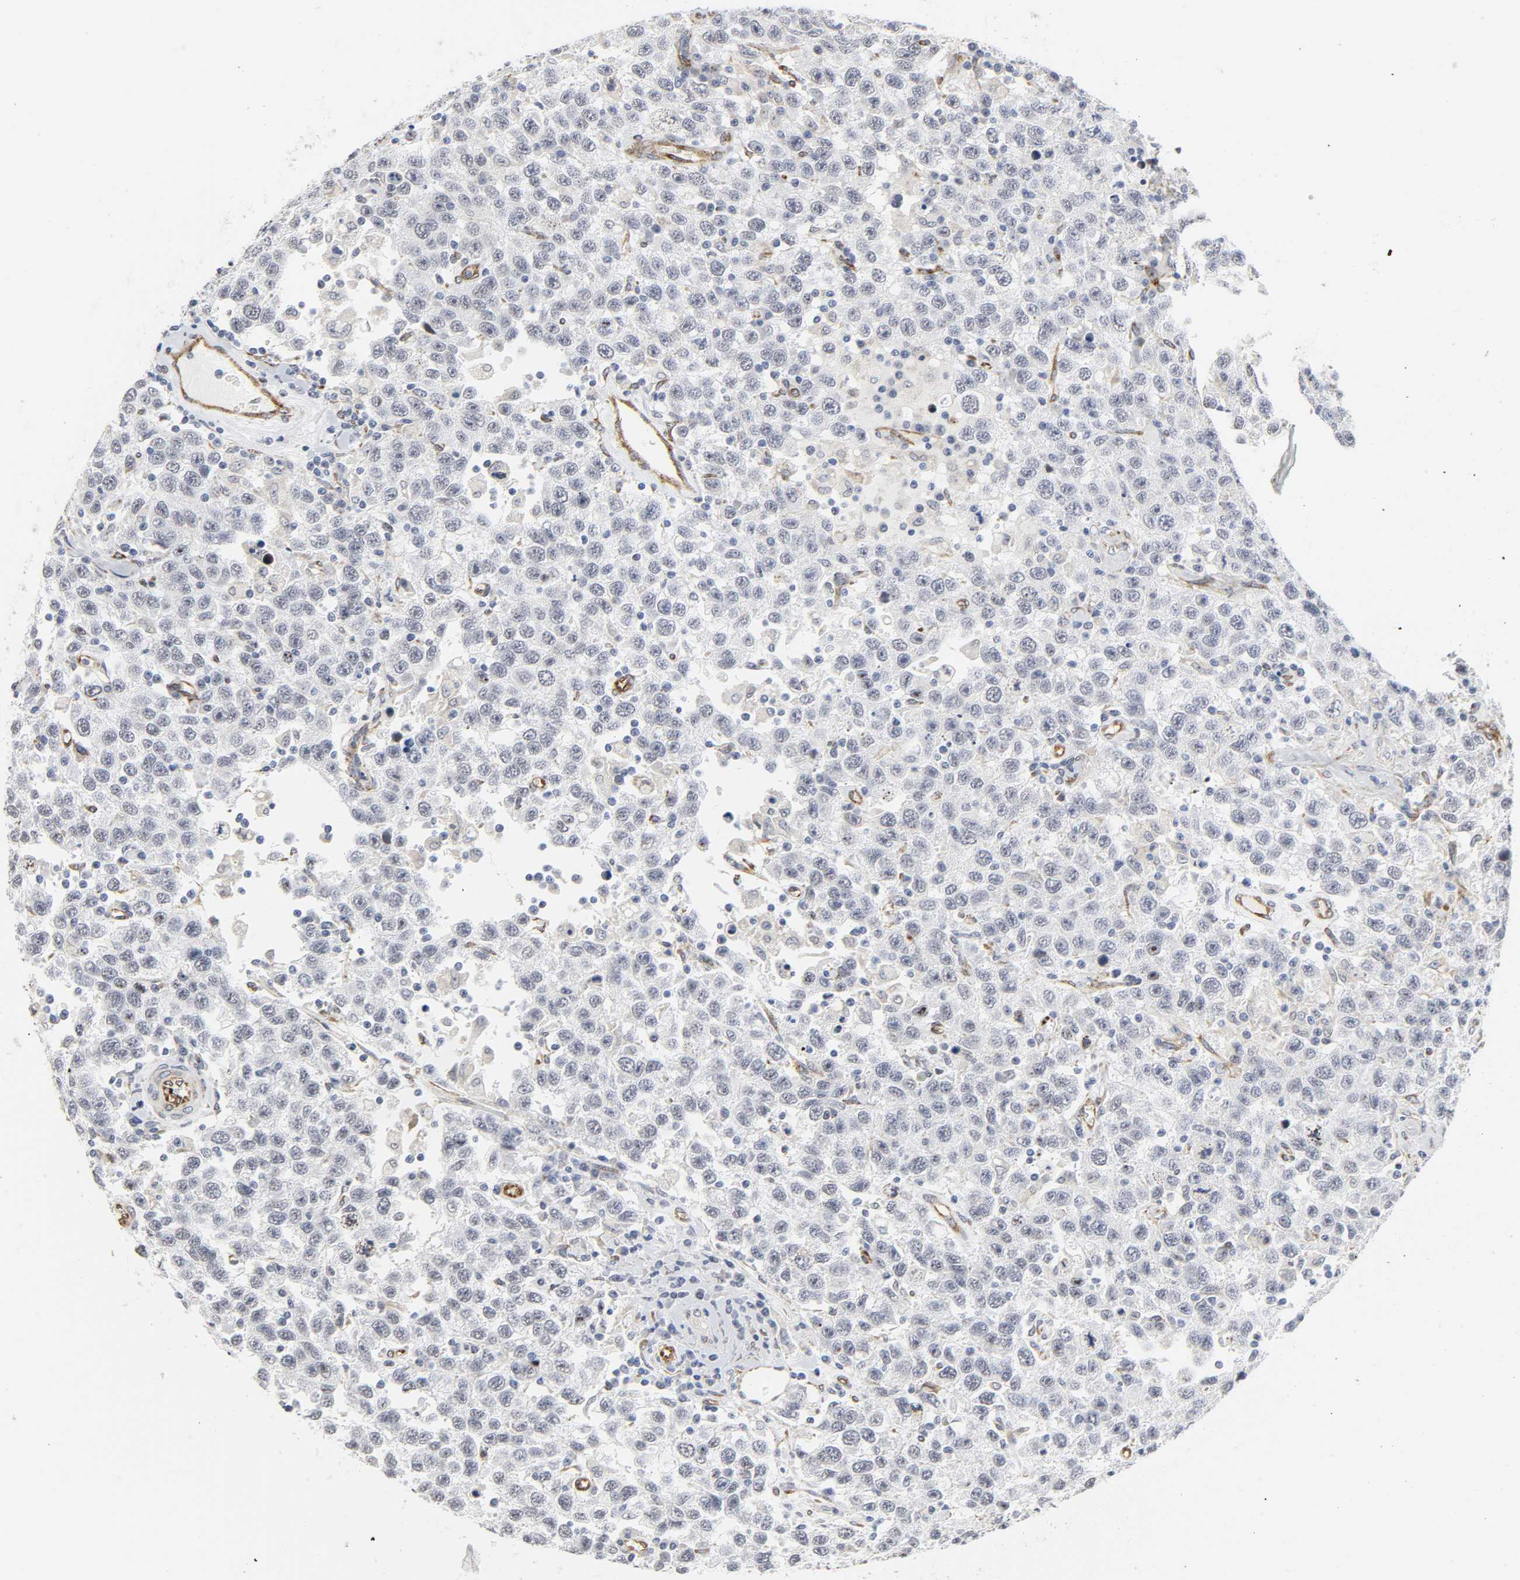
{"staining": {"intensity": "negative", "quantity": "none", "location": "none"}, "tissue": "testis cancer", "cell_type": "Tumor cells", "image_type": "cancer", "snomed": [{"axis": "morphology", "description": "Seminoma, NOS"}, {"axis": "topography", "description": "Testis"}], "caption": "Immunohistochemical staining of testis seminoma shows no significant expression in tumor cells.", "gene": "DOCK1", "patient": {"sex": "male", "age": 41}}